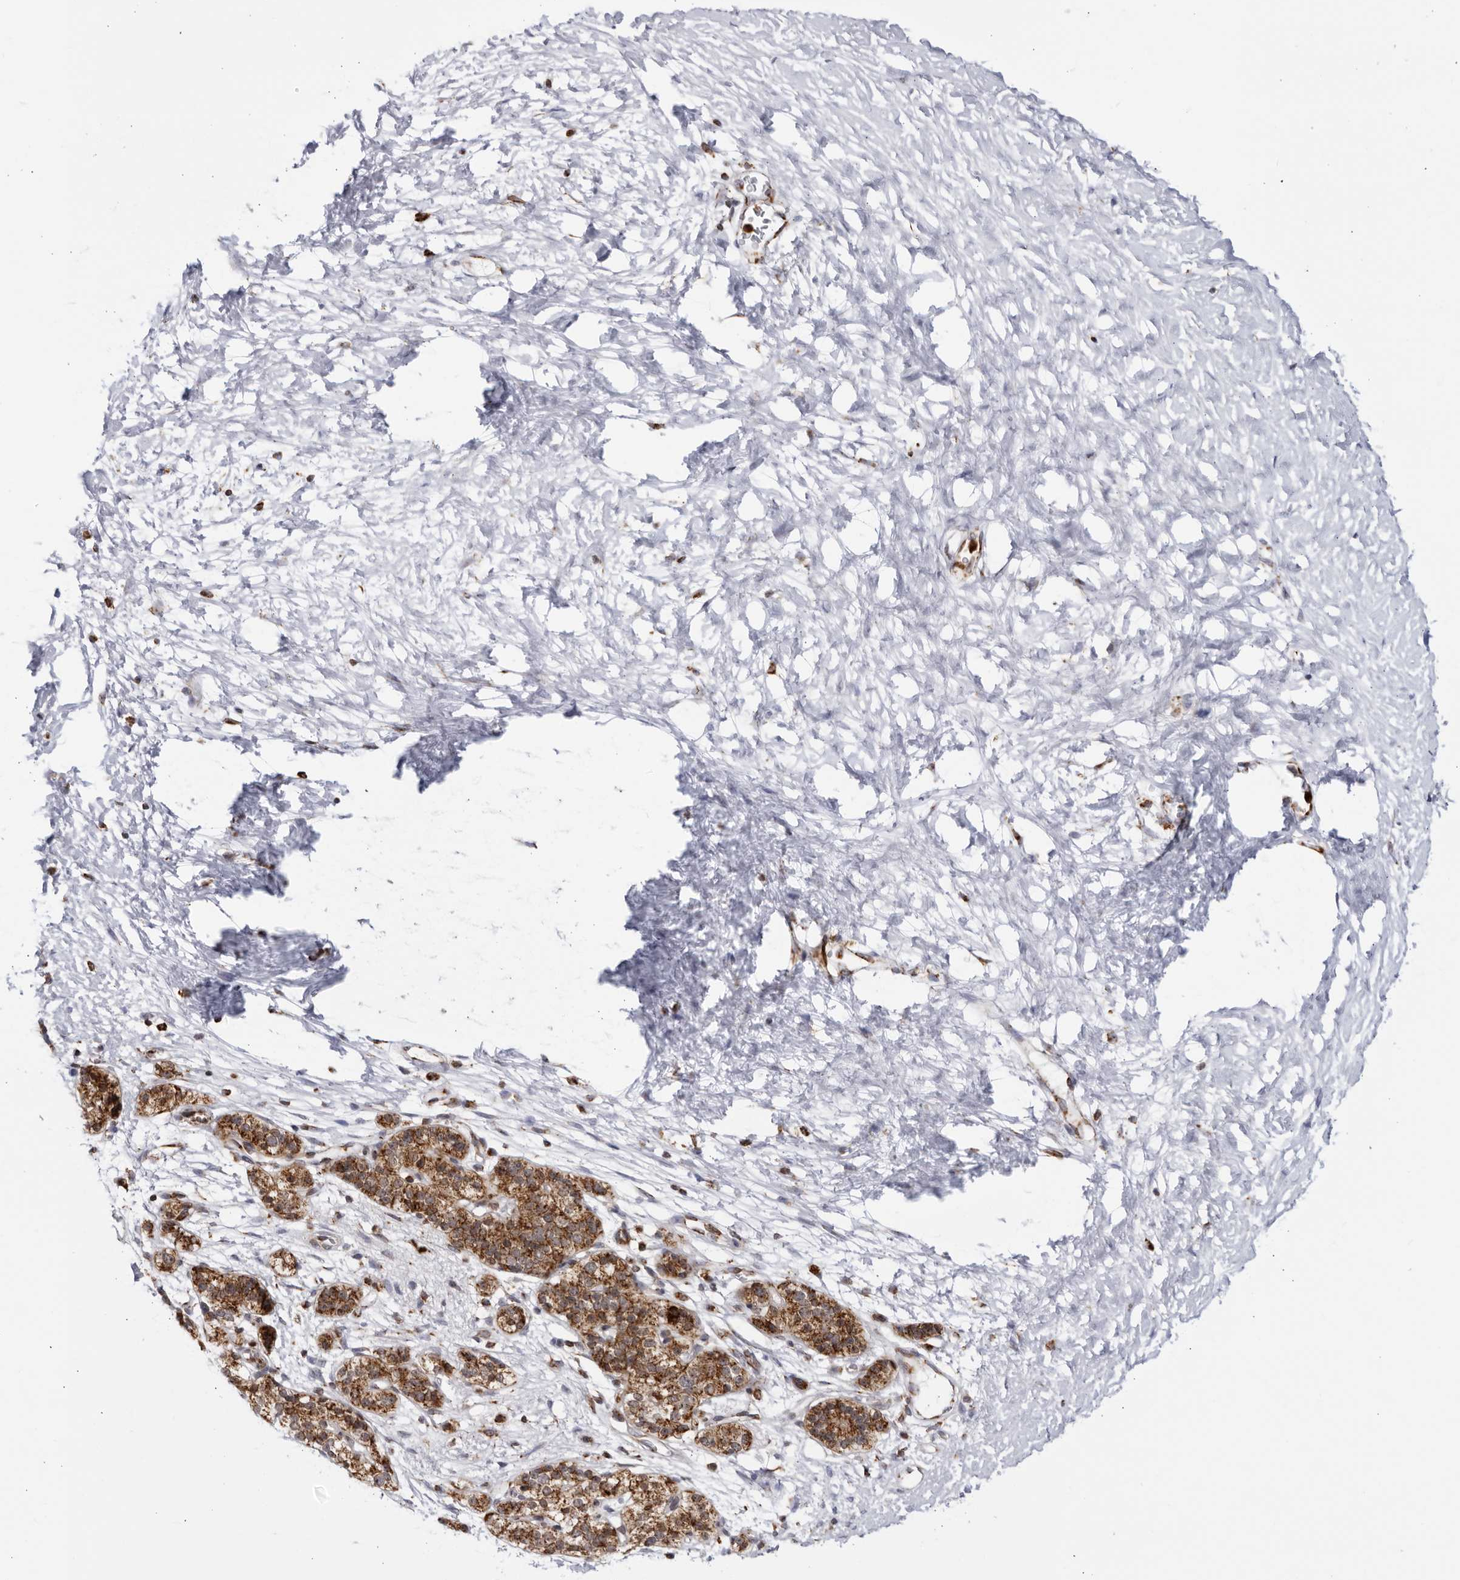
{"staining": {"intensity": "strong", "quantity": ">75%", "location": "cytoplasmic/membranous"}, "tissue": "pancreatic cancer", "cell_type": "Tumor cells", "image_type": "cancer", "snomed": [{"axis": "morphology", "description": "Adenocarcinoma, NOS"}, {"axis": "topography", "description": "Pancreas"}], "caption": "A high amount of strong cytoplasmic/membranous positivity is appreciated in about >75% of tumor cells in pancreatic adenocarcinoma tissue.", "gene": "RBM34", "patient": {"sex": "male", "age": 50}}